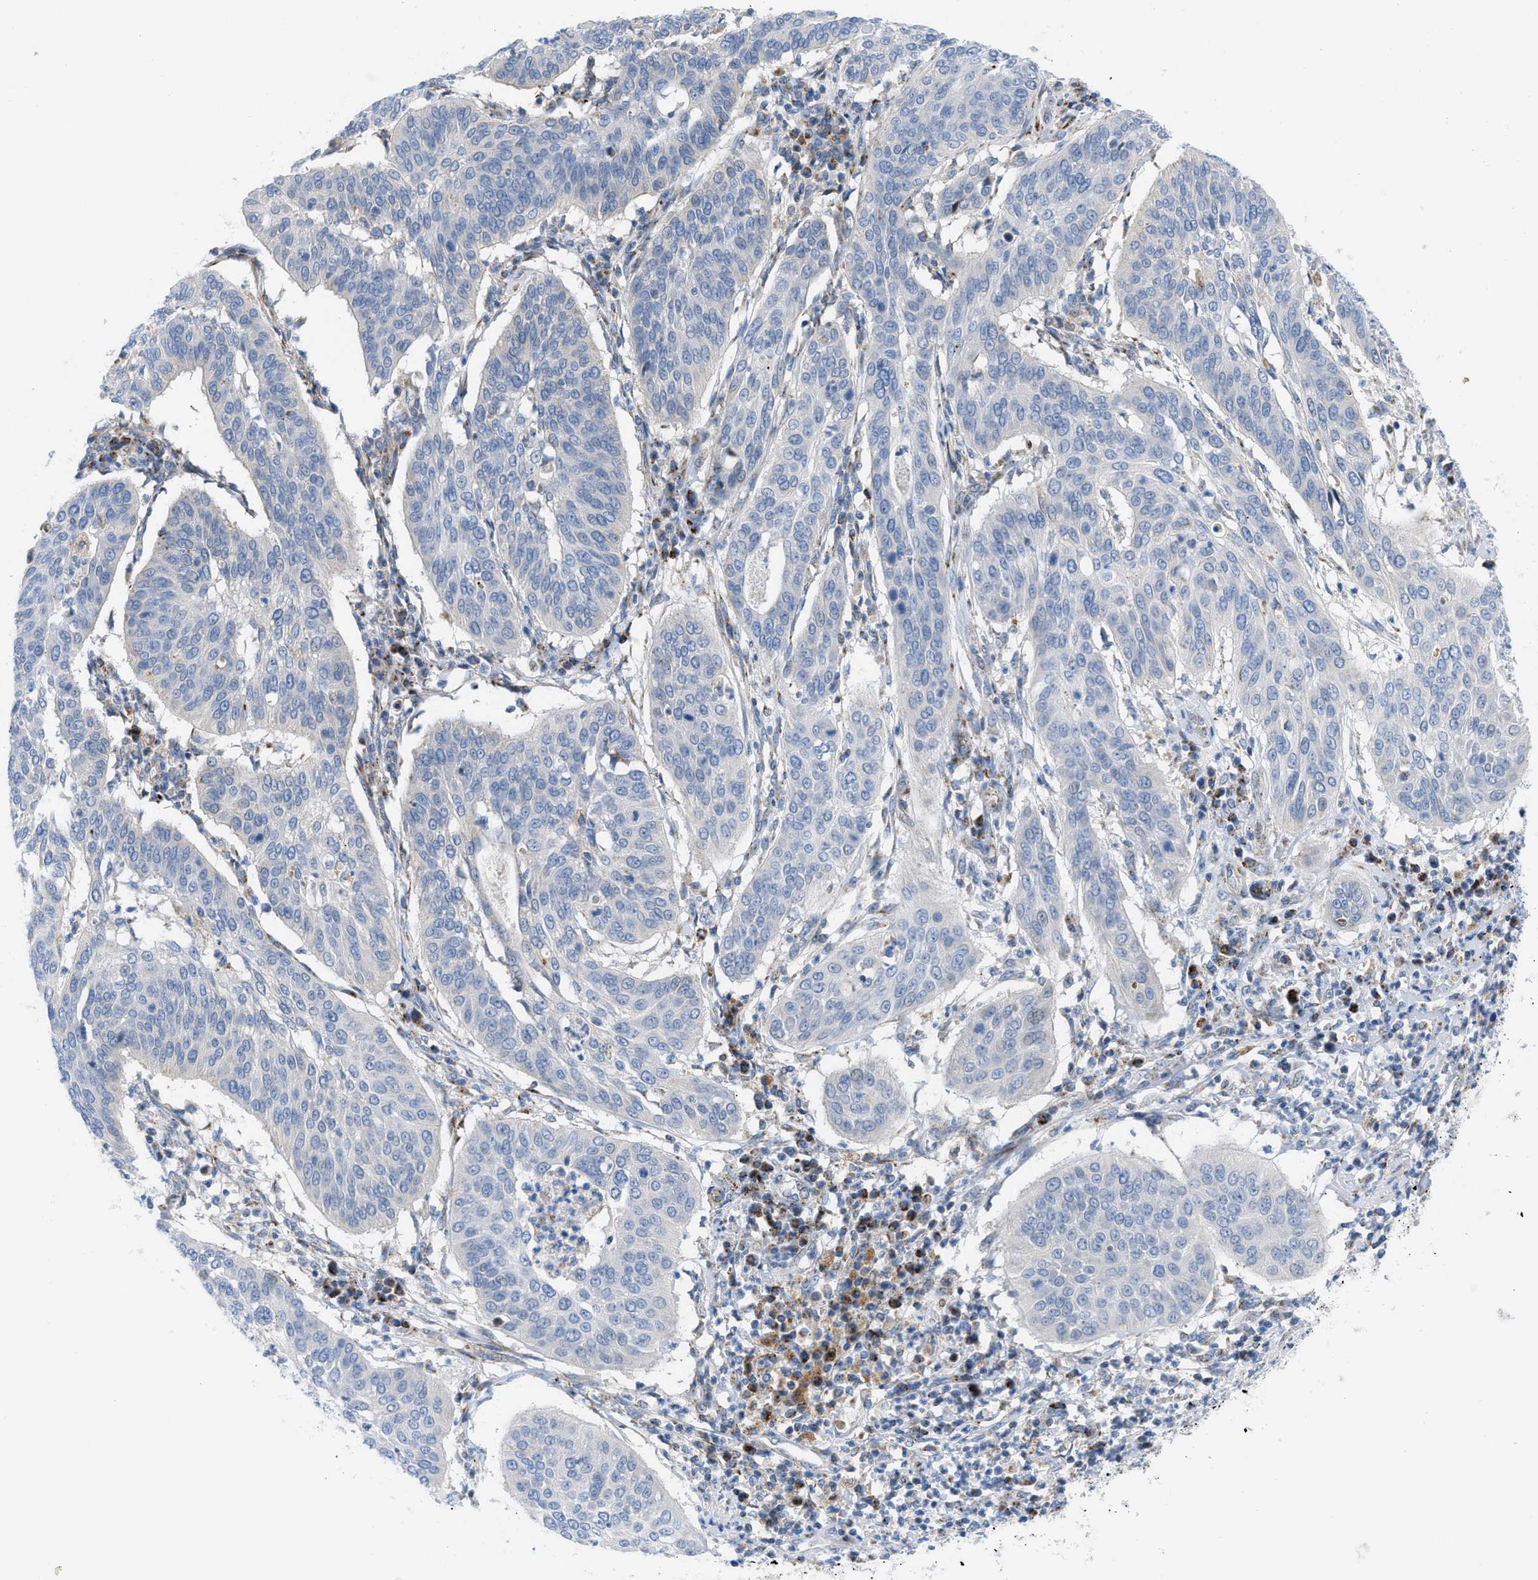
{"staining": {"intensity": "negative", "quantity": "none", "location": "none"}, "tissue": "cervical cancer", "cell_type": "Tumor cells", "image_type": "cancer", "snomed": [{"axis": "morphology", "description": "Normal tissue, NOS"}, {"axis": "morphology", "description": "Squamous cell carcinoma, NOS"}, {"axis": "topography", "description": "Cervix"}], "caption": "This image is of cervical cancer stained with immunohistochemistry (IHC) to label a protein in brown with the nuclei are counter-stained blue. There is no staining in tumor cells.", "gene": "RBBP9", "patient": {"sex": "female", "age": 39}}